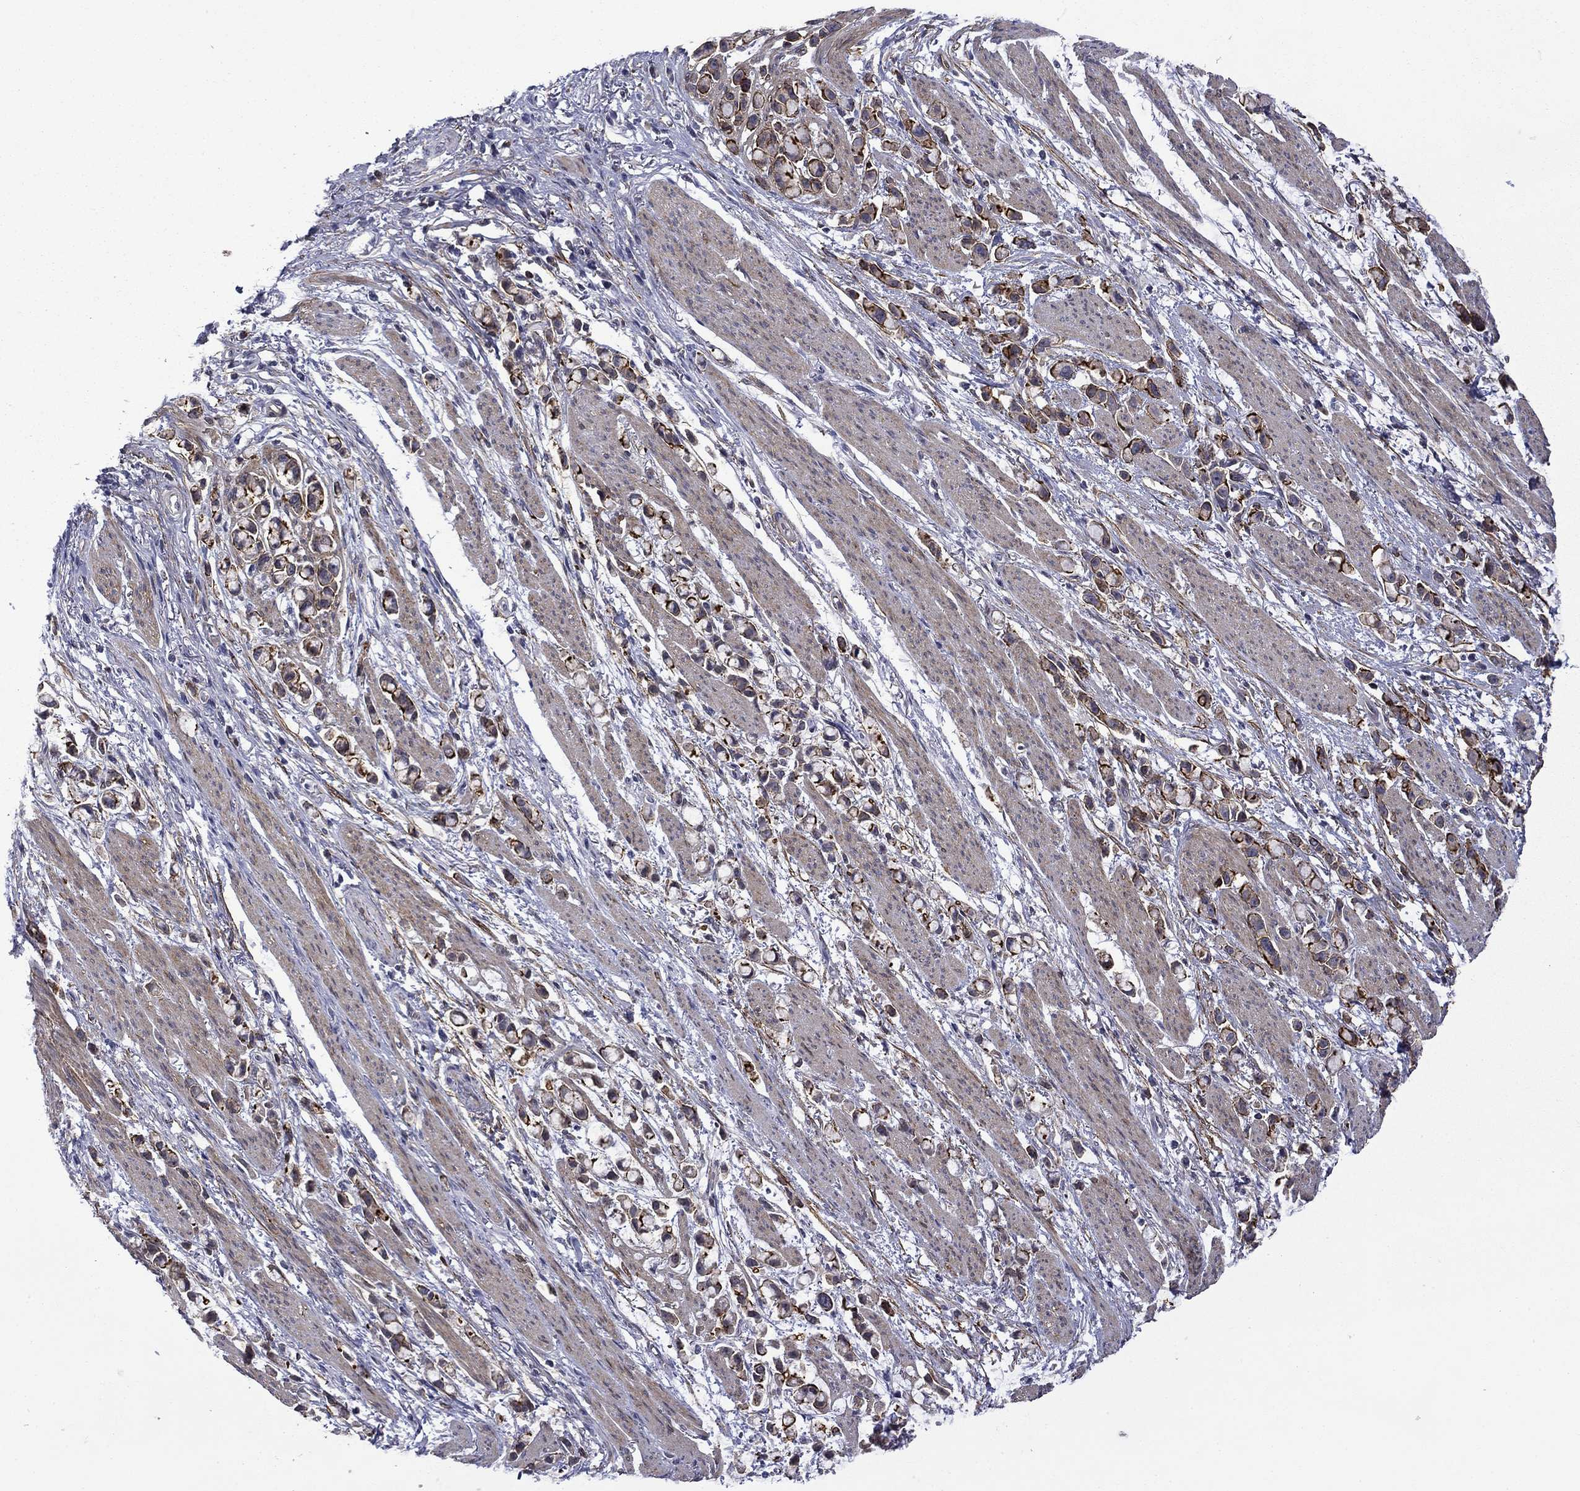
{"staining": {"intensity": "strong", "quantity": ">75%", "location": "cytoplasmic/membranous"}, "tissue": "stomach cancer", "cell_type": "Tumor cells", "image_type": "cancer", "snomed": [{"axis": "morphology", "description": "Adenocarcinoma, NOS"}, {"axis": "topography", "description": "Stomach"}], "caption": "Immunohistochemistry (IHC) of human stomach cancer (adenocarcinoma) demonstrates high levels of strong cytoplasmic/membranous staining in about >75% of tumor cells.", "gene": "LMO7", "patient": {"sex": "female", "age": 81}}